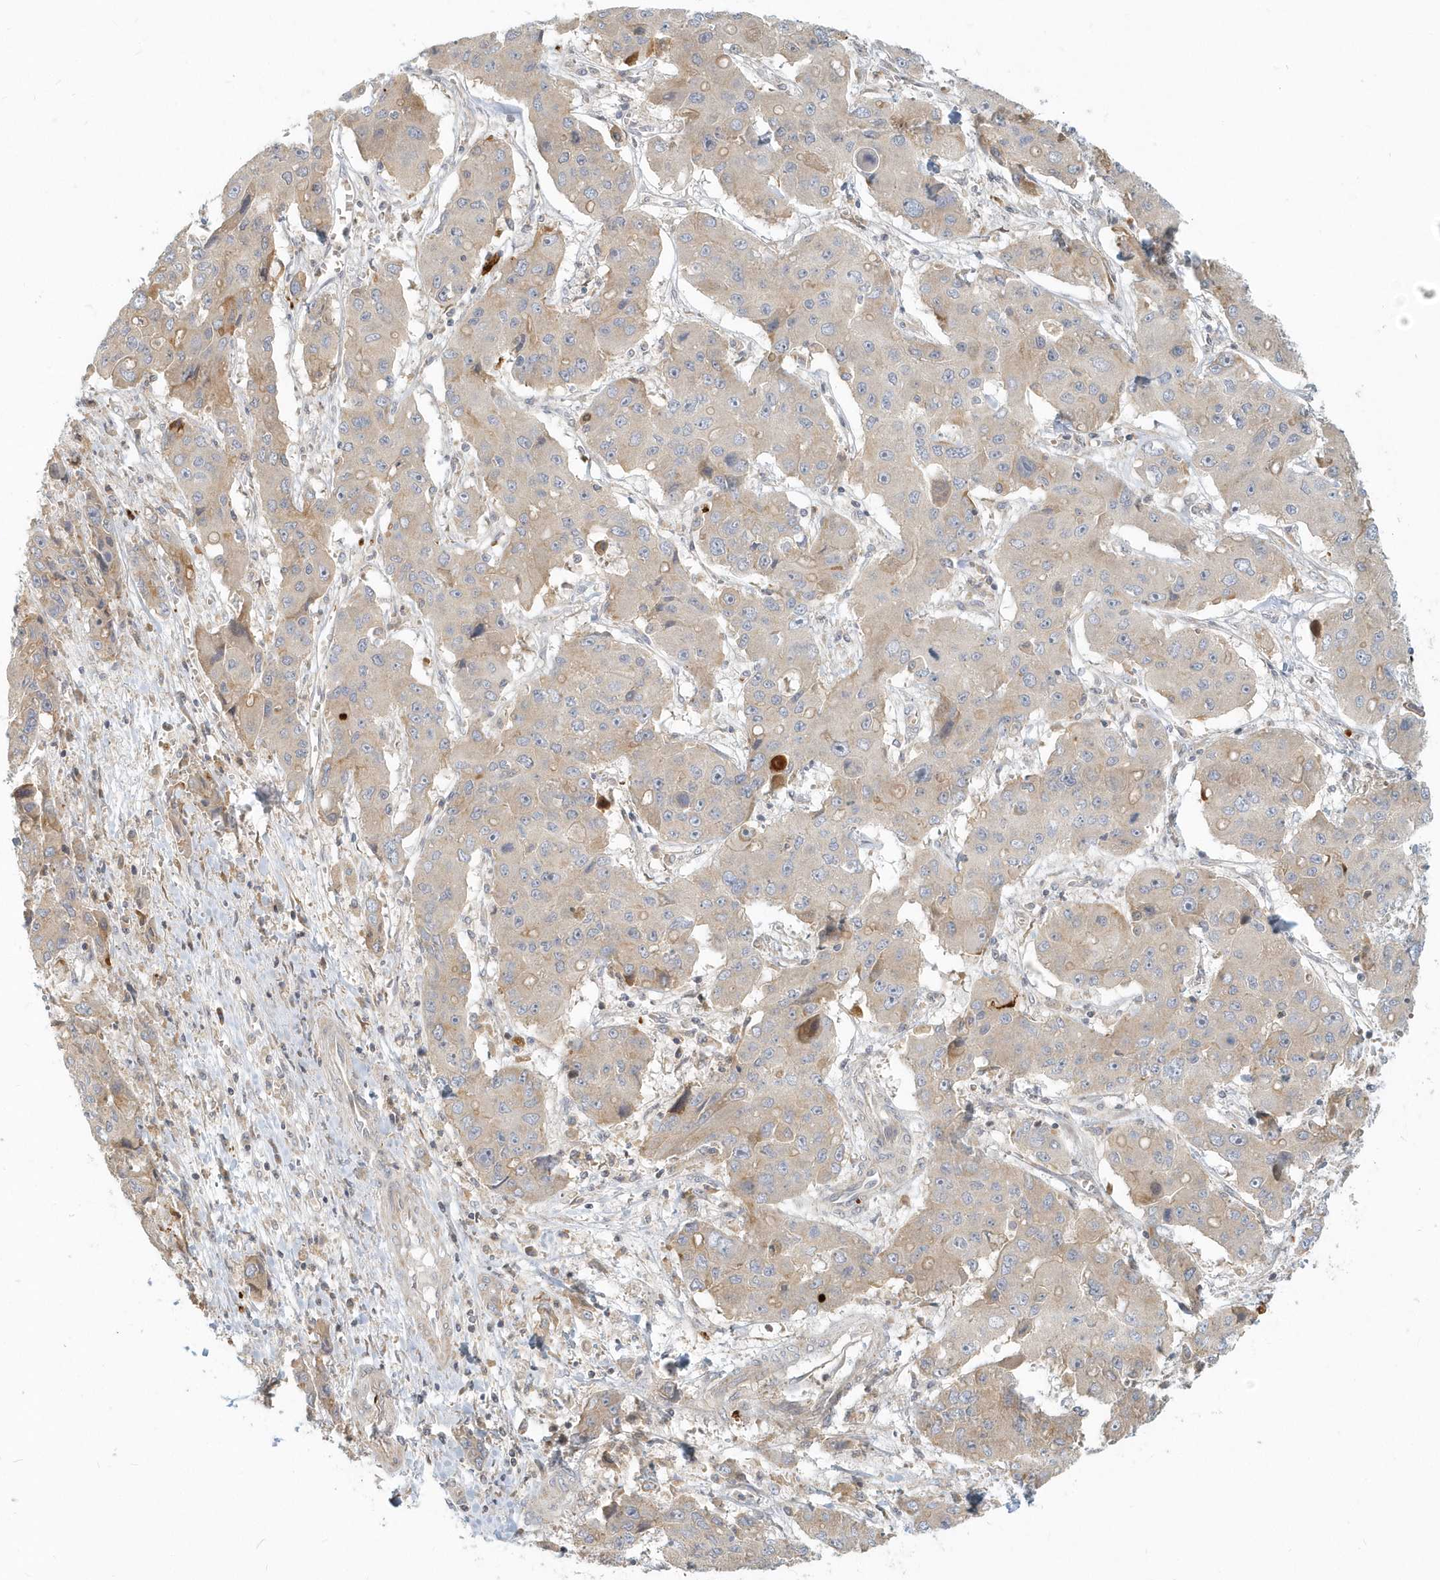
{"staining": {"intensity": "moderate", "quantity": "25%-75%", "location": "cytoplasmic/membranous"}, "tissue": "liver cancer", "cell_type": "Tumor cells", "image_type": "cancer", "snomed": [{"axis": "morphology", "description": "Cholangiocarcinoma"}, {"axis": "topography", "description": "Liver"}], "caption": "Liver cancer (cholangiocarcinoma) stained with a protein marker displays moderate staining in tumor cells.", "gene": "NAPB", "patient": {"sex": "male", "age": 67}}